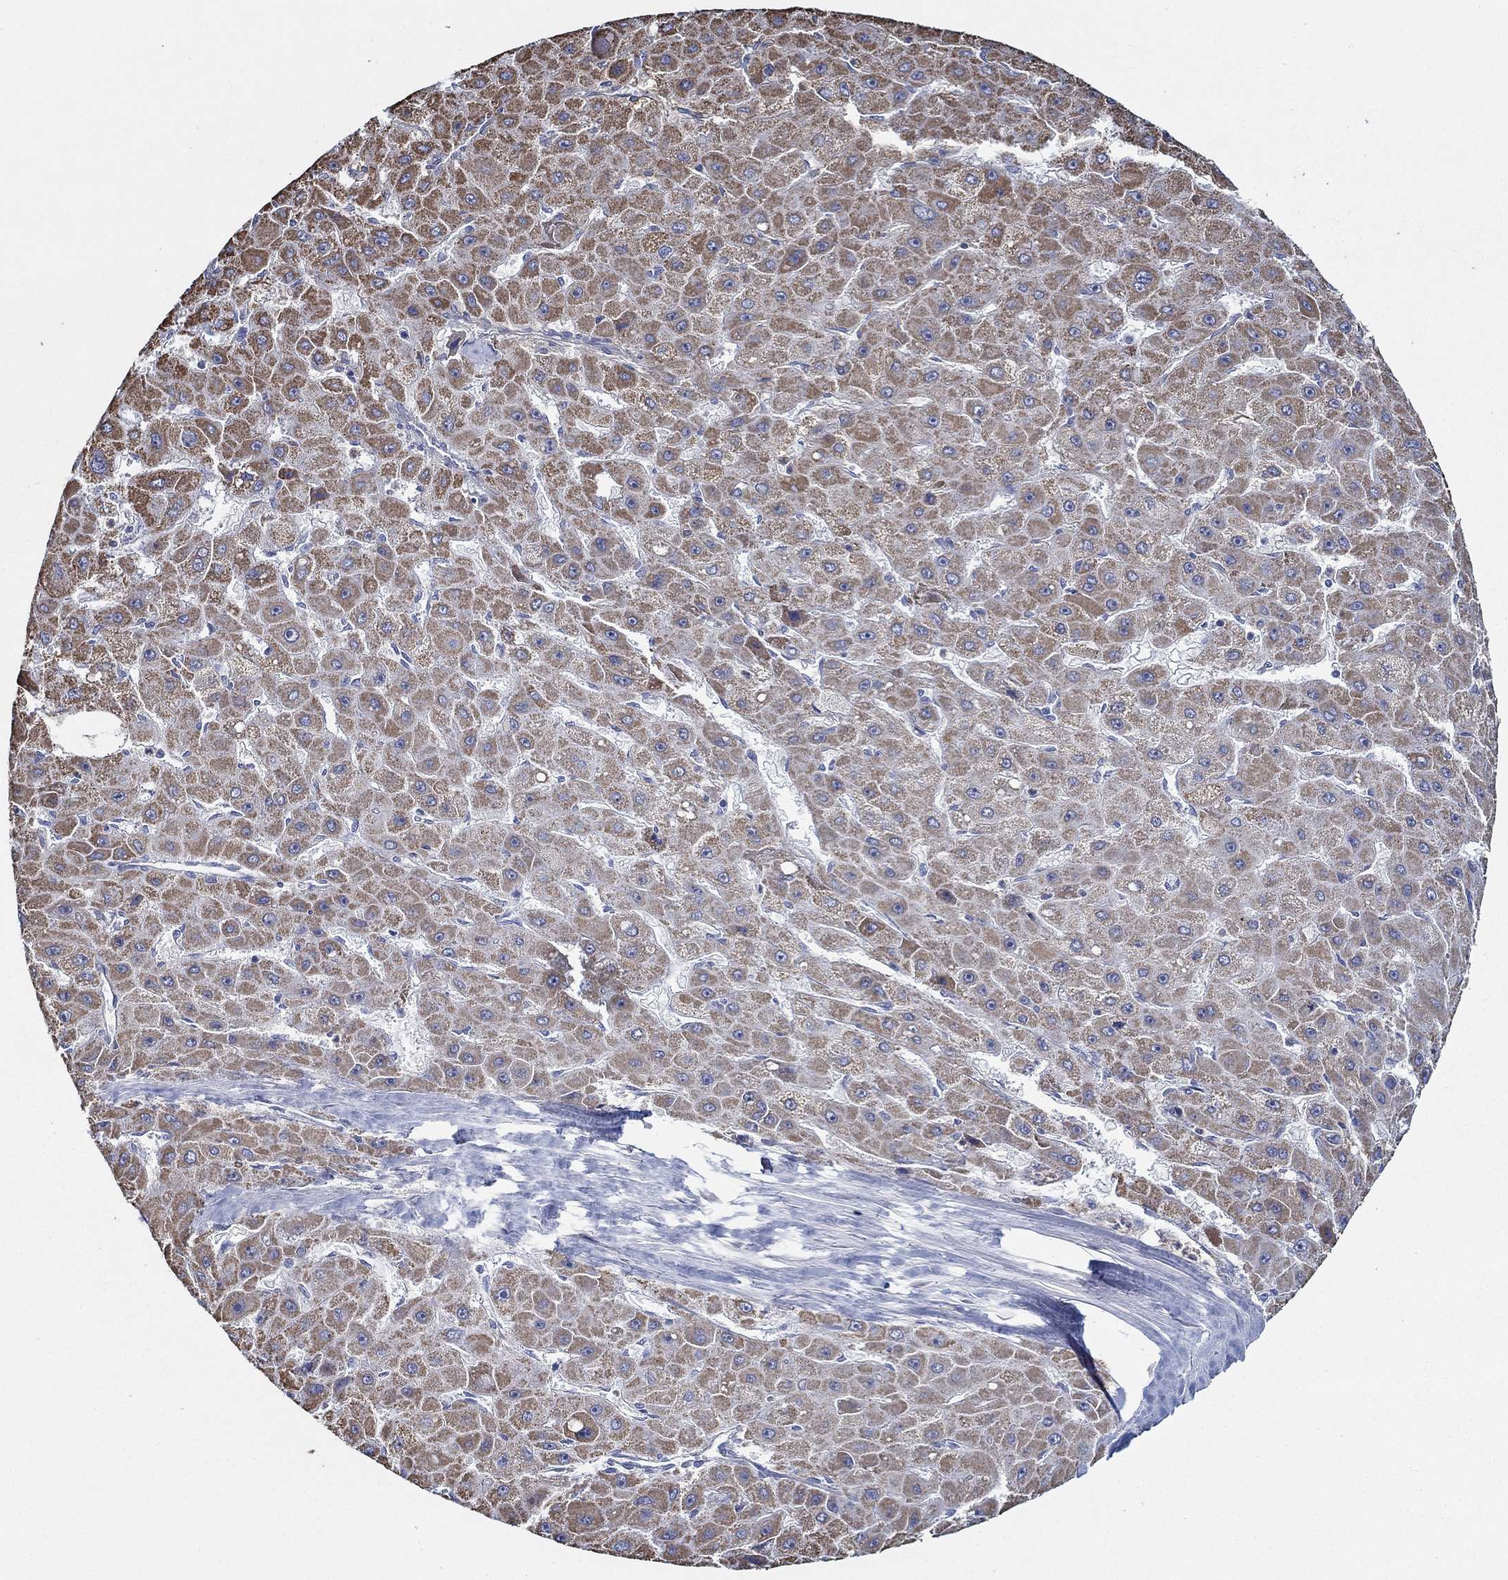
{"staining": {"intensity": "strong", "quantity": "25%-75%", "location": "cytoplasmic/membranous"}, "tissue": "liver cancer", "cell_type": "Tumor cells", "image_type": "cancer", "snomed": [{"axis": "morphology", "description": "Carcinoma, Hepatocellular, NOS"}, {"axis": "topography", "description": "Liver"}], "caption": "This image exhibits hepatocellular carcinoma (liver) stained with IHC to label a protein in brown. The cytoplasmic/membranous of tumor cells show strong positivity for the protein. Nuclei are counter-stained blue.", "gene": "CFAP61", "patient": {"sex": "female", "age": 25}}